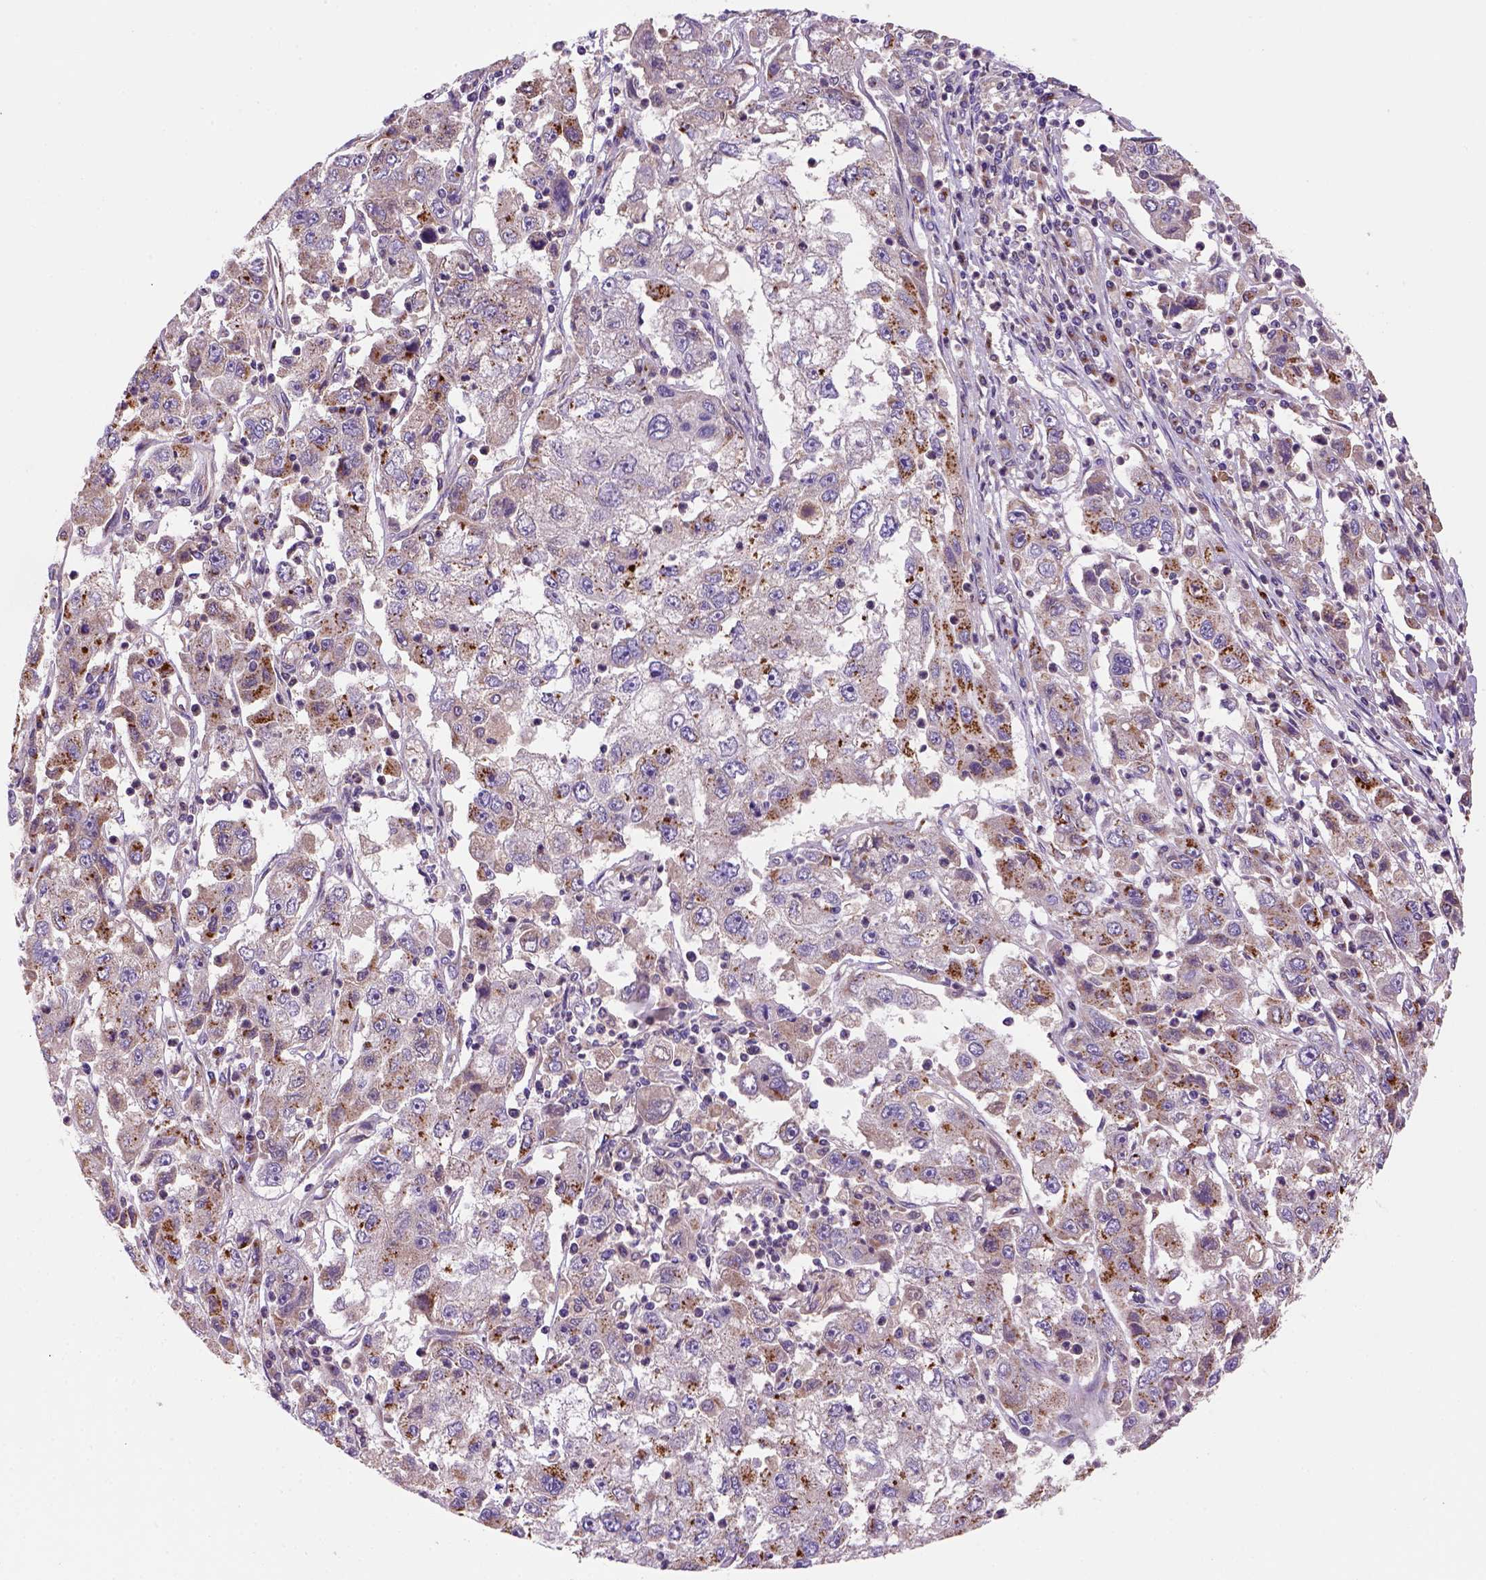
{"staining": {"intensity": "strong", "quantity": "<25%", "location": "cytoplasmic/membranous"}, "tissue": "cervical cancer", "cell_type": "Tumor cells", "image_type": "cancer", "snomed": [{"axis": "morphology", "description": "Squamous cell carcinoma, NOS"}, {"axis": "topography", "description": "Cervix"}], "caption": "An image of human cervical squamous cell carcinoma stained for a protein demonstrates strong cytoplasmic/membranous brown staining in tumor cells. (DAB (3,3'-diaminobenzidine) IHC with brightfield microscopy, high magnification).", "gene": "WARS2", "patient": {"sex": "female", "age": 36}}